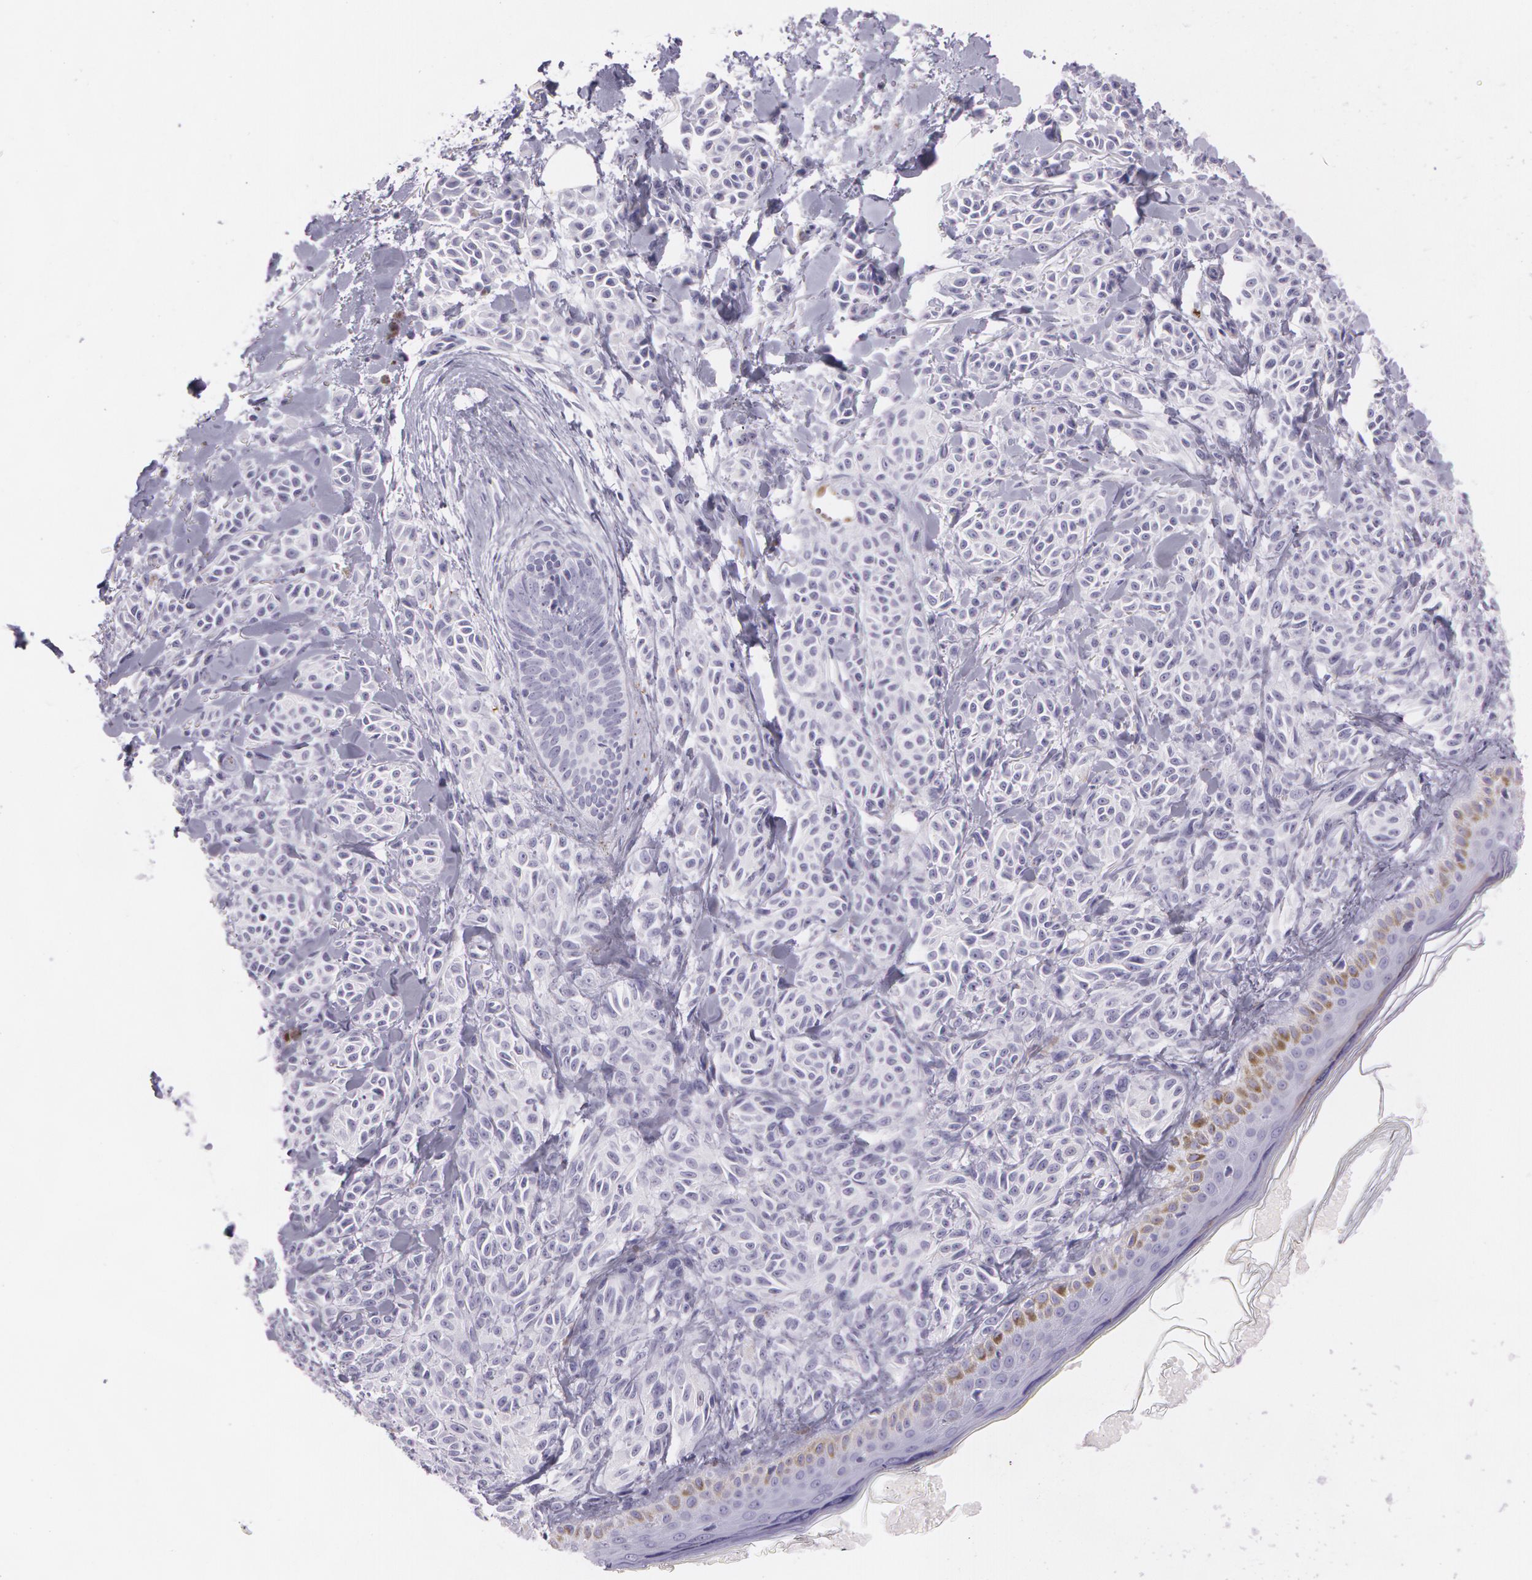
{"staining": {"intensity": "negative", "quantity": "none", "location": "none"}, "tissue": "melanoma", "cell_type": "Tumor cells", "image_type": "cancer", "snomed": [{"axis": "morphology", "description": "Malignant melanoma, NOS"}, {"axis": "topography", "description": "Skin"}], "caption": "IHC of human malignant melanoma shows no expression in tumor cells.", "gene": "SNCG", "patient": {"sex": "female", "age": 73}}